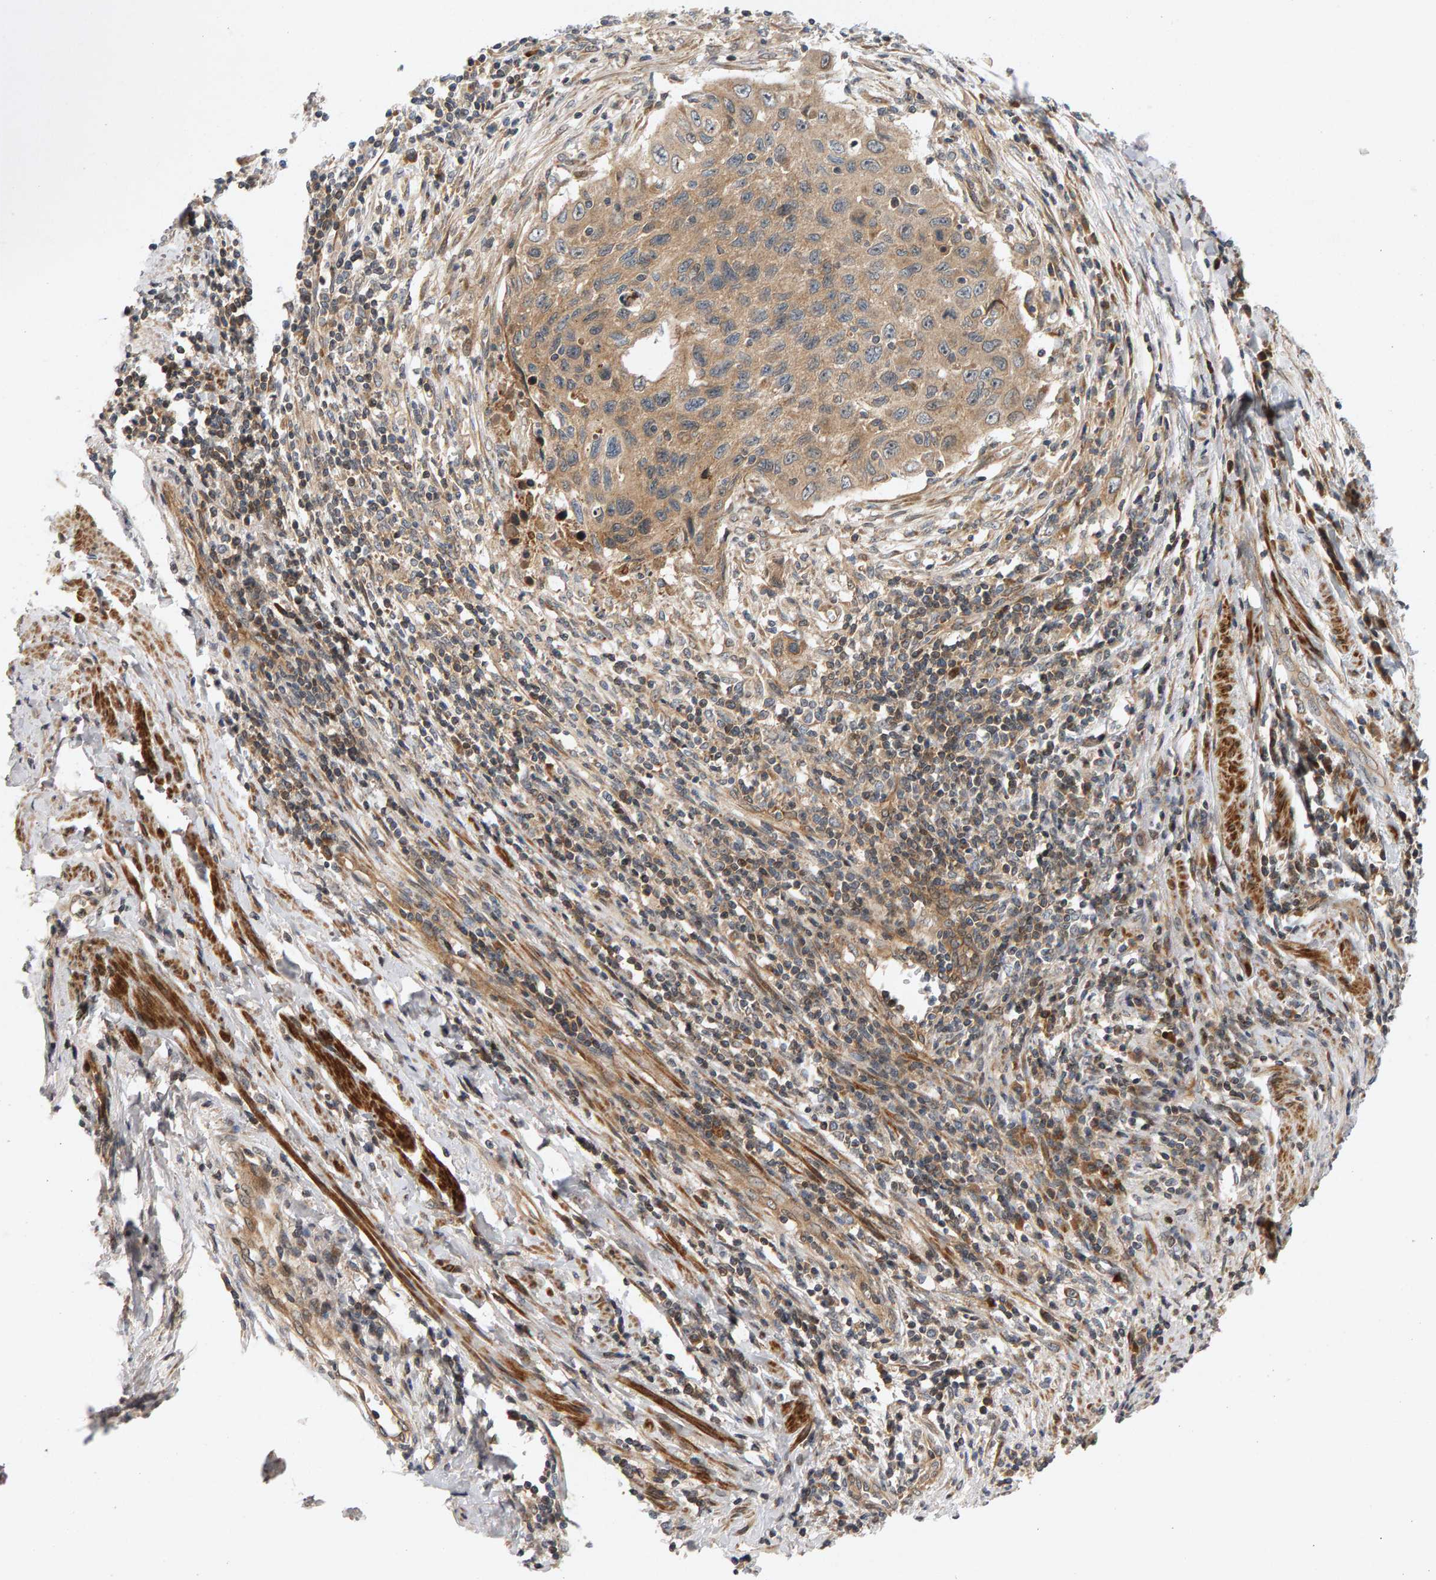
{"staining": {"intensity": "moderate", "quantity": ">75%", "location": "cytoplasmic/membranous"}, "tissue": "cervical cancer", "cell_type": "Tumor cells", "image_type": "cancer", "snomed": [{"axis": "morphology", "description": "Squamous cell carcinoma, NOS"}, {"axis": "topography", "description": "Cervix"}], "caption": "This micrograph exhibits immunohistochemistry (IHC) staining of squamous cell carcinoma (cervical), with medium moderate cytoplasmic/membranous expression in about >75% of tumor cells.", "gene": "BAHCC1", "patient": {"sex": "female", "age": 53}}